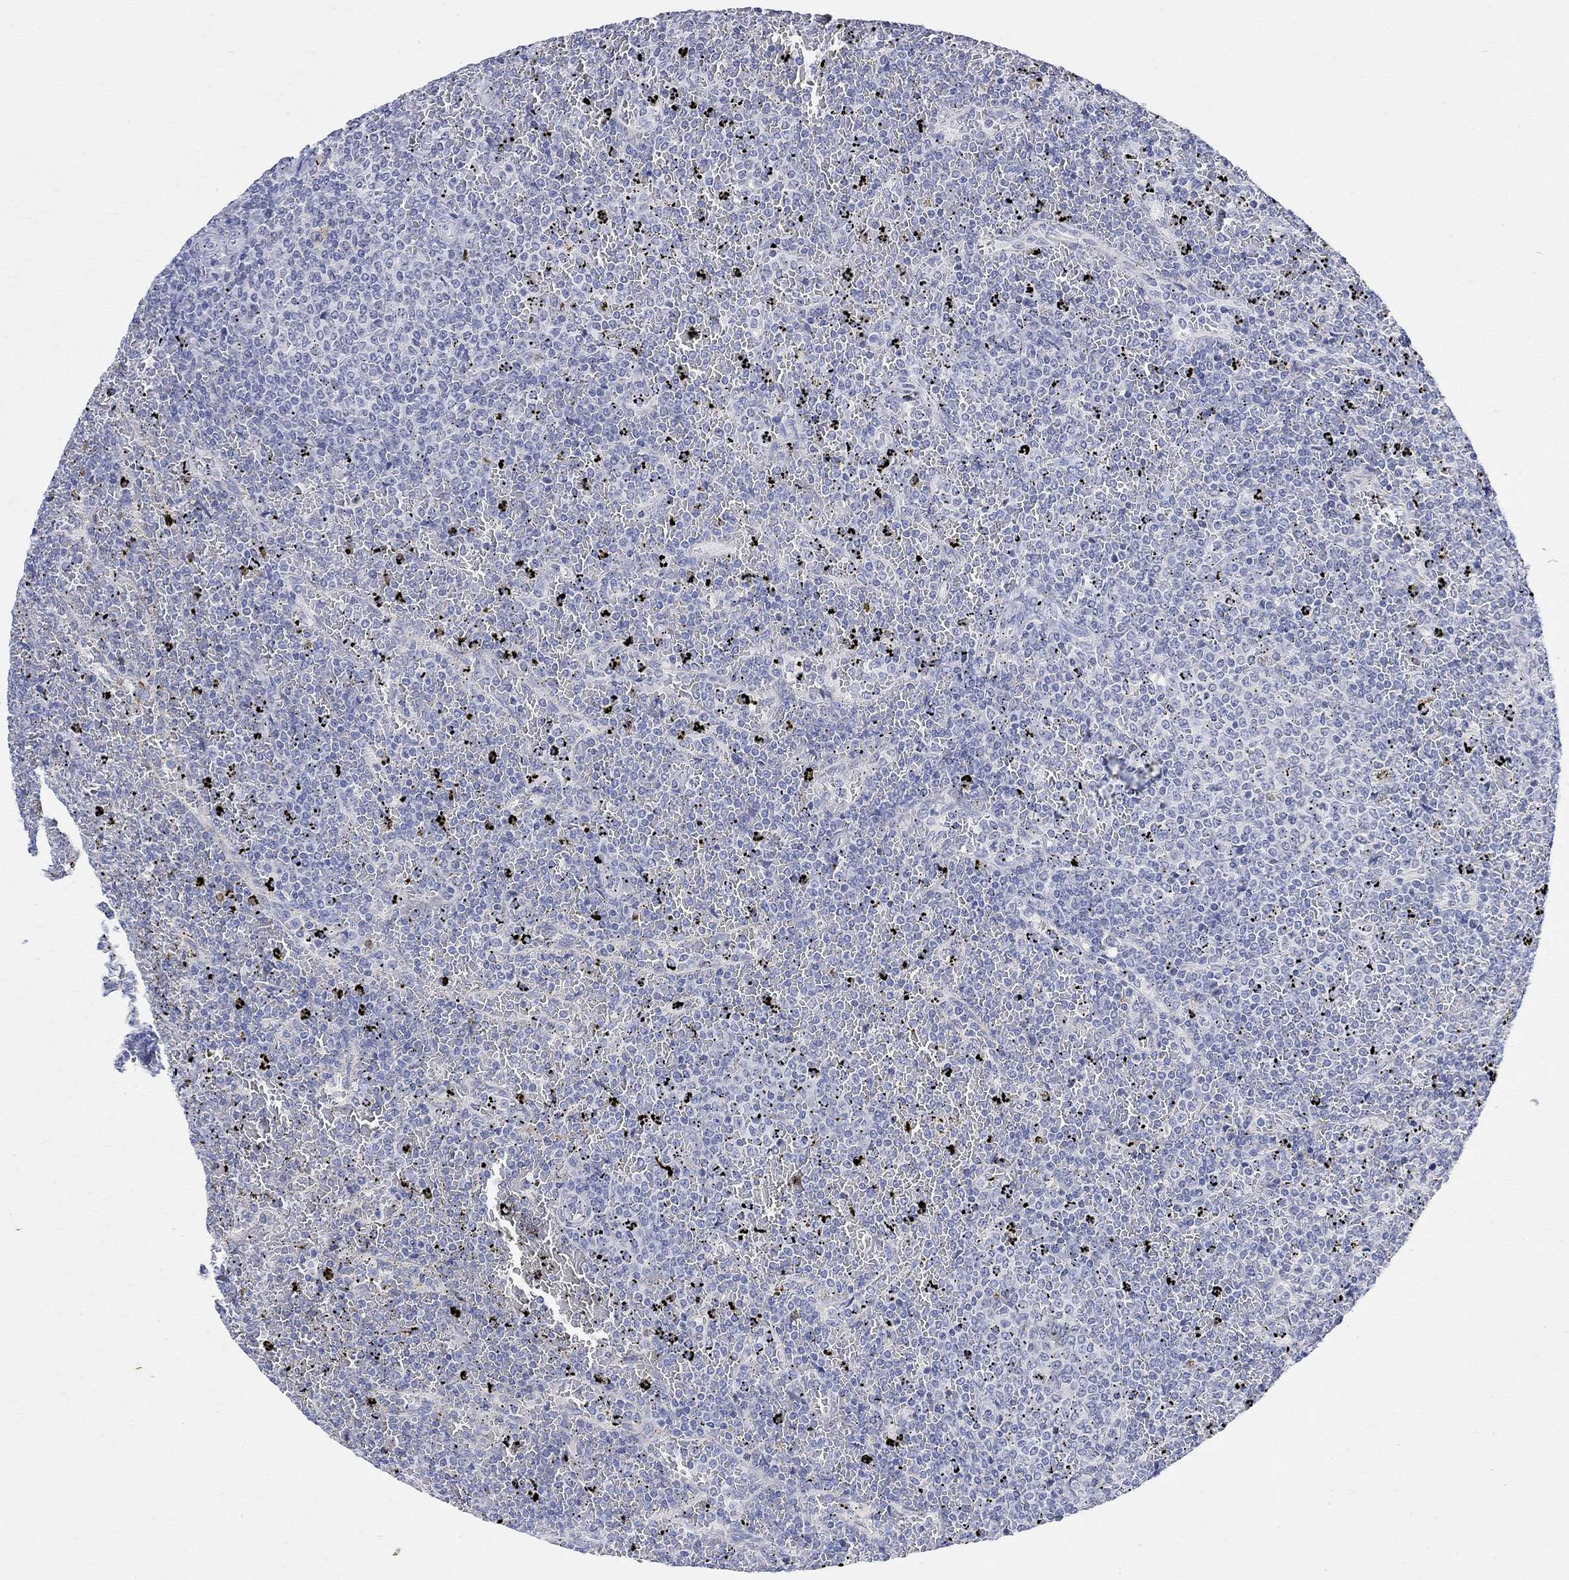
{"staining": {"intensity": "negative", "quantity": "none", "location": "none"}, "tissue": "lymphoma", "cell_type": "Tumor cells", "image_type": "cancer", "snomed": [{"axis": "morphology", "description": "Malignant lymphoma, non-Hodgkin's type, Low grade"}, {"axis": "topography", "description": "Spleen"}], "caption": "DAB immunohistochemical staining of human lymphoma demonstrates no significant staining in tumor cells. (DAB immunohistochemistry (IHC) visualized using brightfield microscopy, high magnification).", "gene": "FNDC5", "patient": {"sex": "female", "age": 77}}